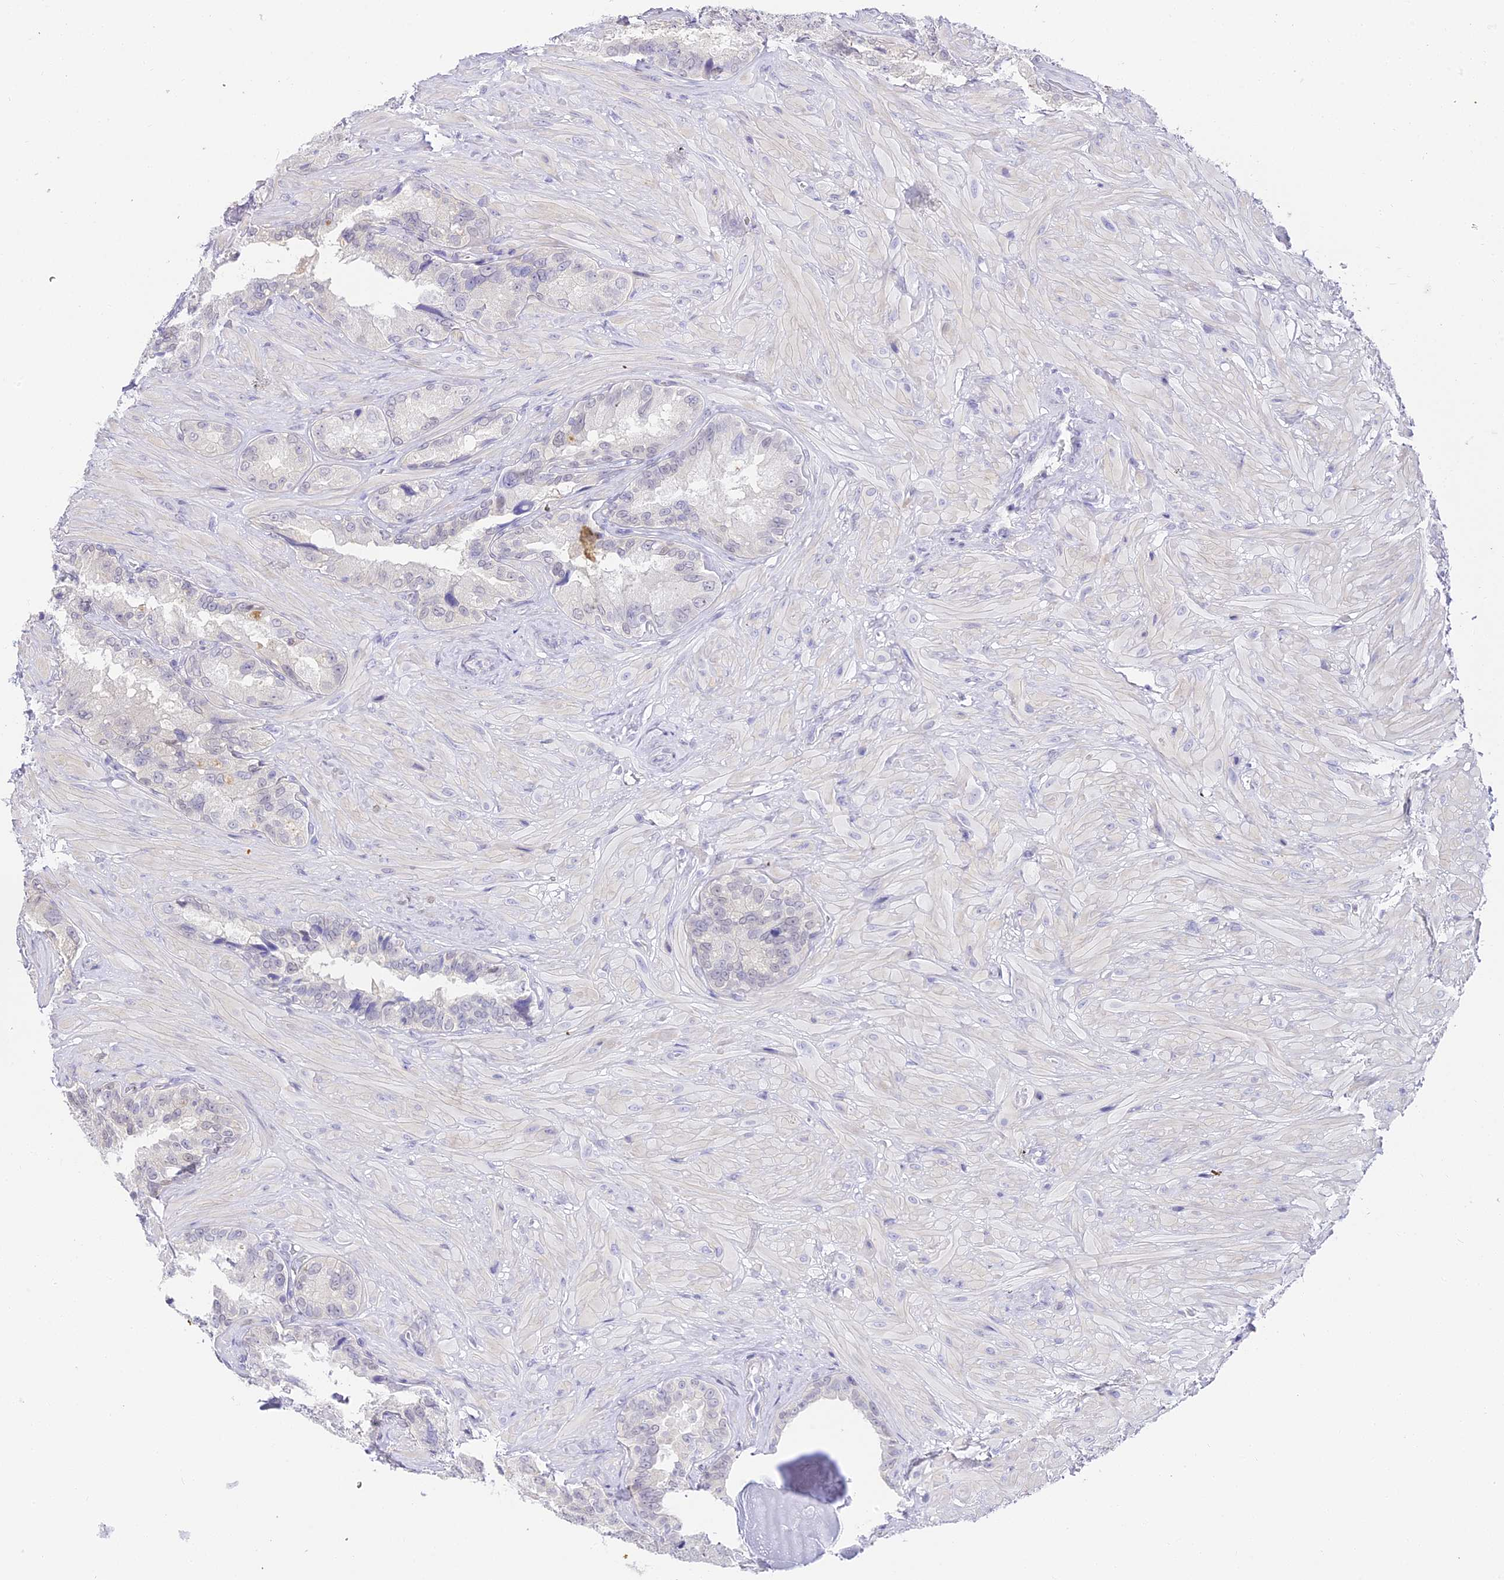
{"staining": {"intensity": "negative", "quantity": "none", "location": "none"}, "tissue": "seminal vesicle", "cell_type": "Glandular cells", "image_type": "normal", "snomed": [{"axis": "morphology", "description": "Normal tissue, NOS"}, {"axis": "topography", "description": "Seminal veicle"}, {"axis": "topography", "description": "Peripheral nerve tissue"}], "caption": "This is an immunohistochemistry (IHC) photomicrograph of benign seminal vesicle. There is no positivity in glandular cells.", "gene": "ABHD14A", "patient": {"sex": "male", "age": 67}}